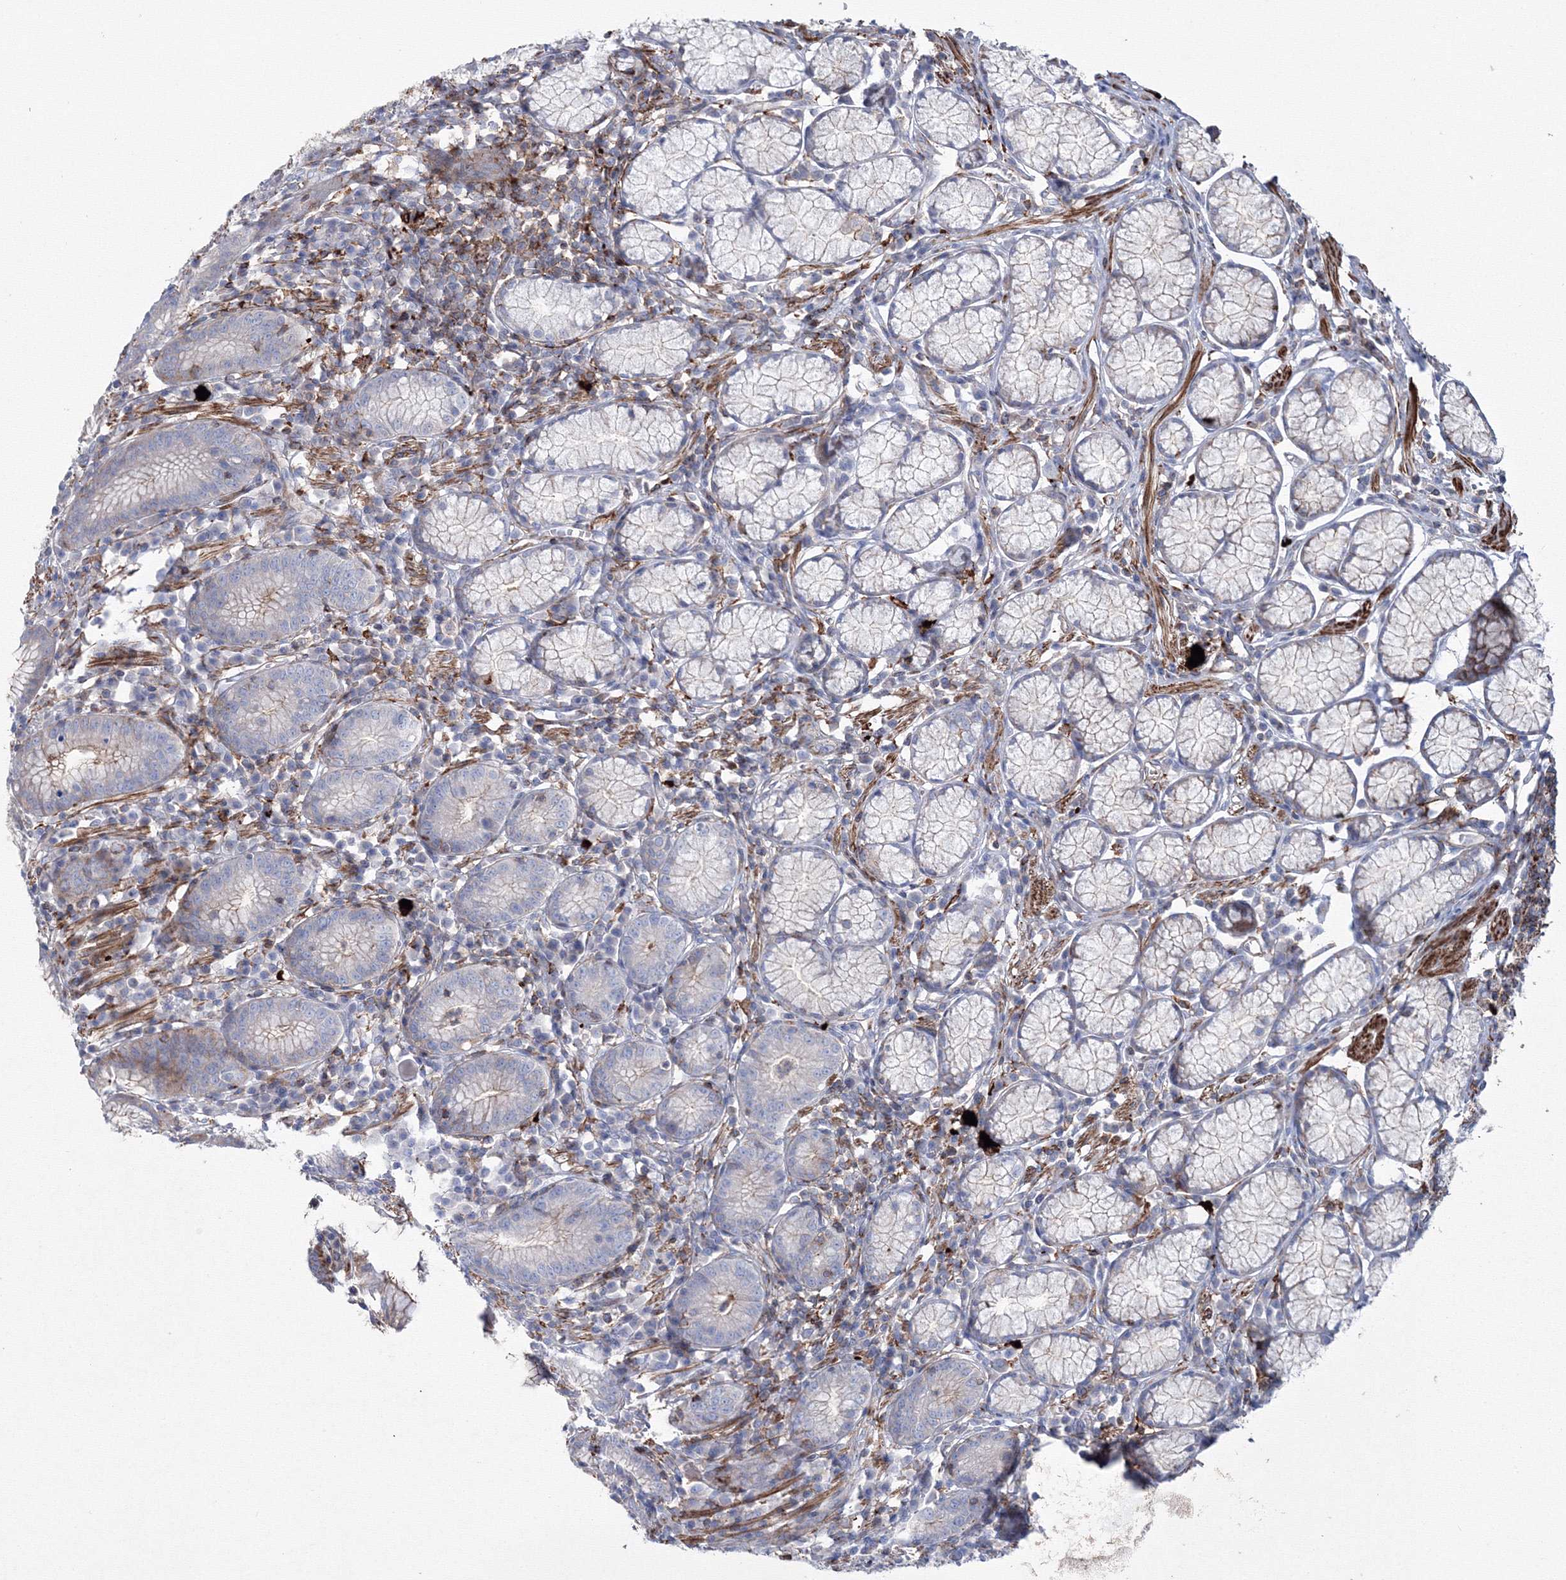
{"staining": {"intensity": "moderate", "quantity": "25%-75%", "location": "cytoplasmic/membranous"}, "tissue": "stomach", "cell_type": "Glandular cells", "image_type": "normal", "snomed": [{"axis": "morphology", "description": "Normal tissue, NOS"}, {"axis": "topography", "description": "Stomach"}], "caption": "Immunohistochemical staining of benign stomach shows 25%-75% levels of moderate cytoplasmic/membranous protein positivity in about 25%-75% of glandular cells. Nuclei are stained in blue.", "gene": "GPR82", "patient": {"sex": "male", "age": 55}}